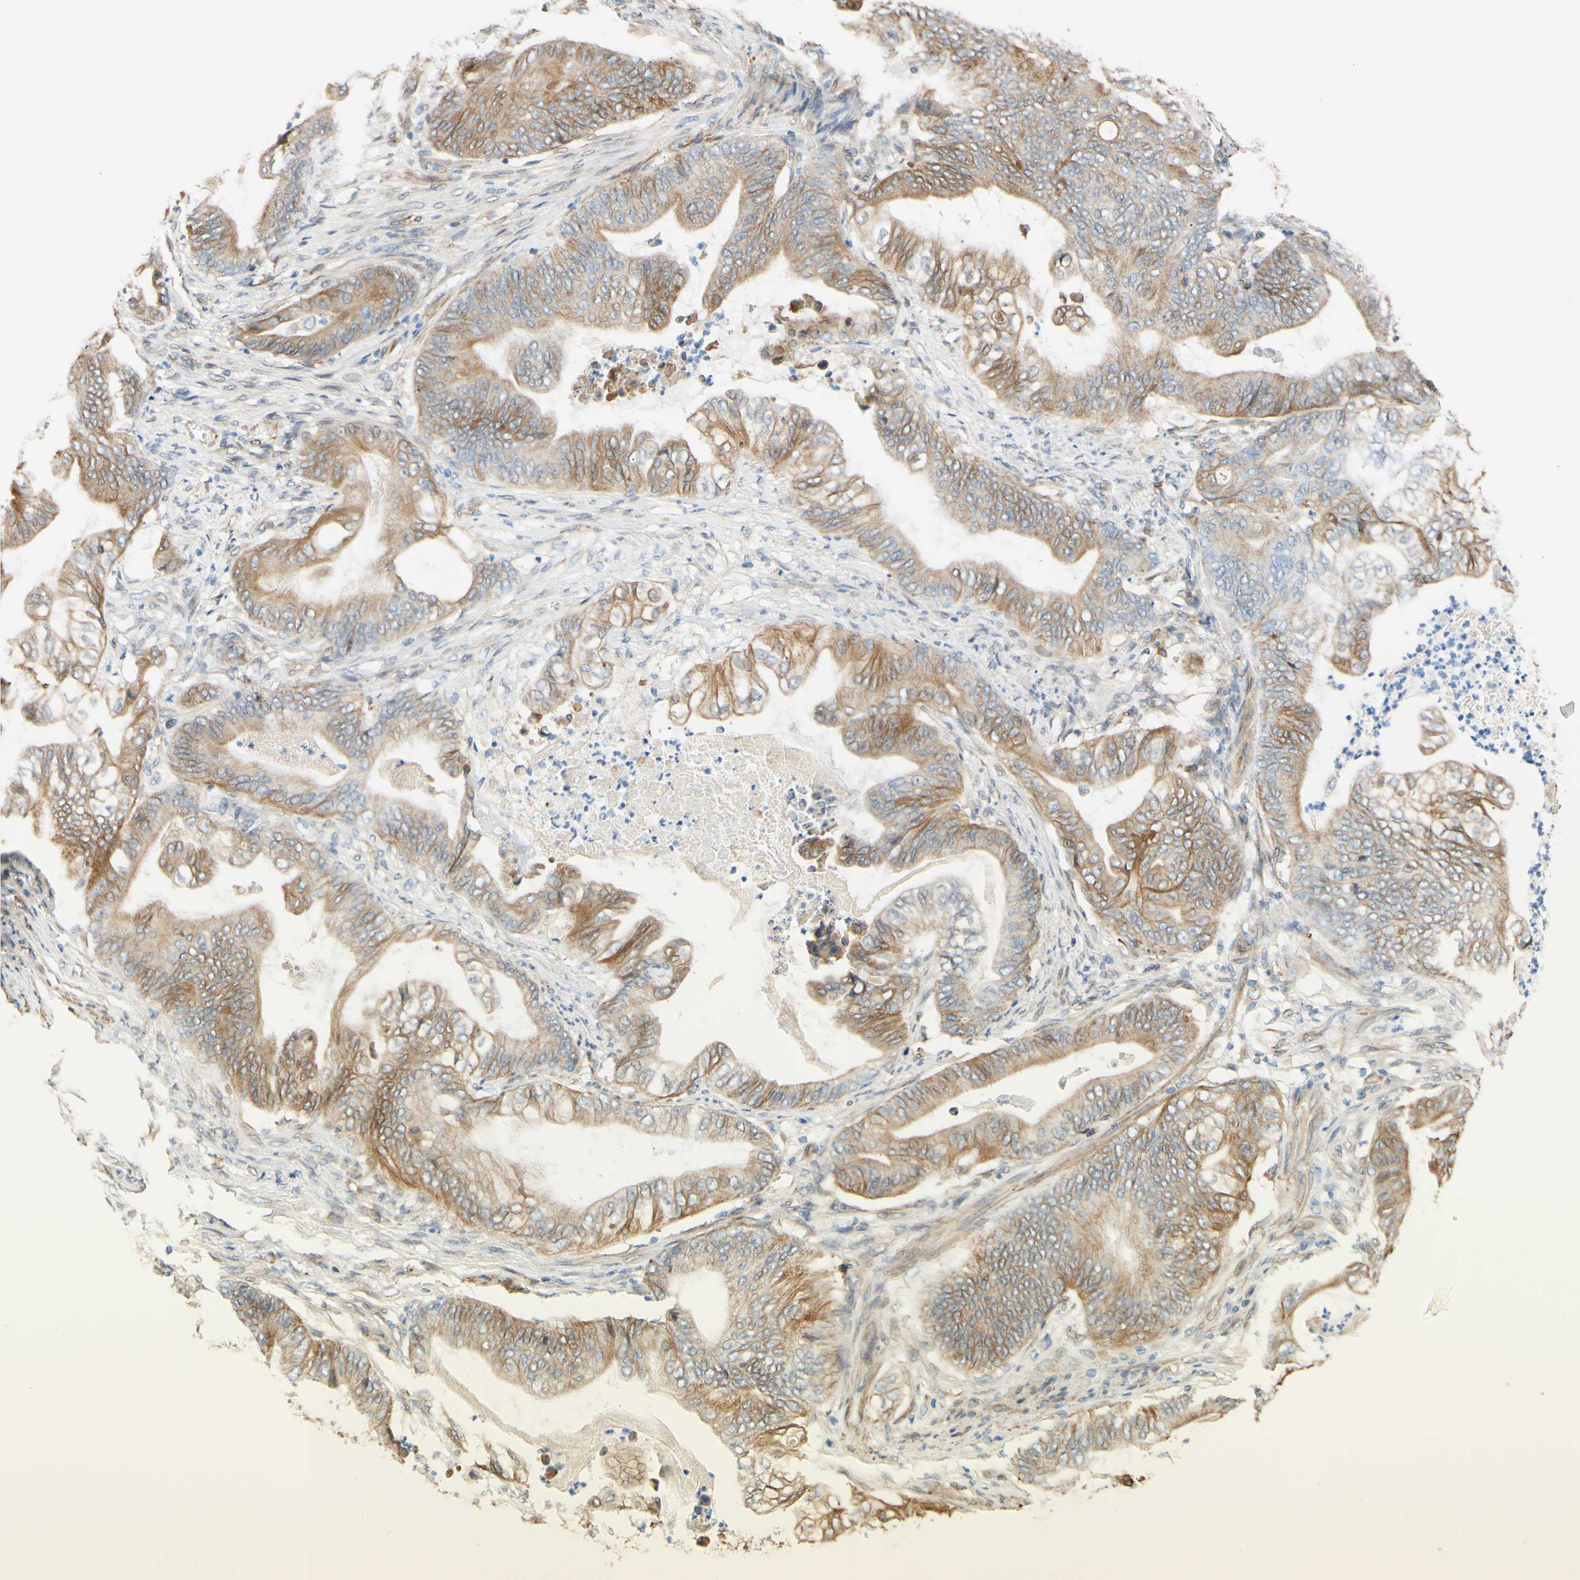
{"staining": {"intensity": "moderate", "quantity": ">75%", "location": "cytoplasmic/membranous"}, "tissue": "stomach cancer", "cell_type": "Tumor cells", "image_type": "cancer", "snomed": [{"axis": "morphology", "description": "Adenocarcinoma, NOS"}, {"axis": "topography", "description": "Stomach"}], "caption": "This histopathology image shows immunohistochemistry staining of adenocarcinoma (stomach), with medium moderate cytoplasmic/membranous staining in approximately >75% of tumor cells.", "gene": "ENDOD1", "patient": {"sex": "female", "age": 73}}